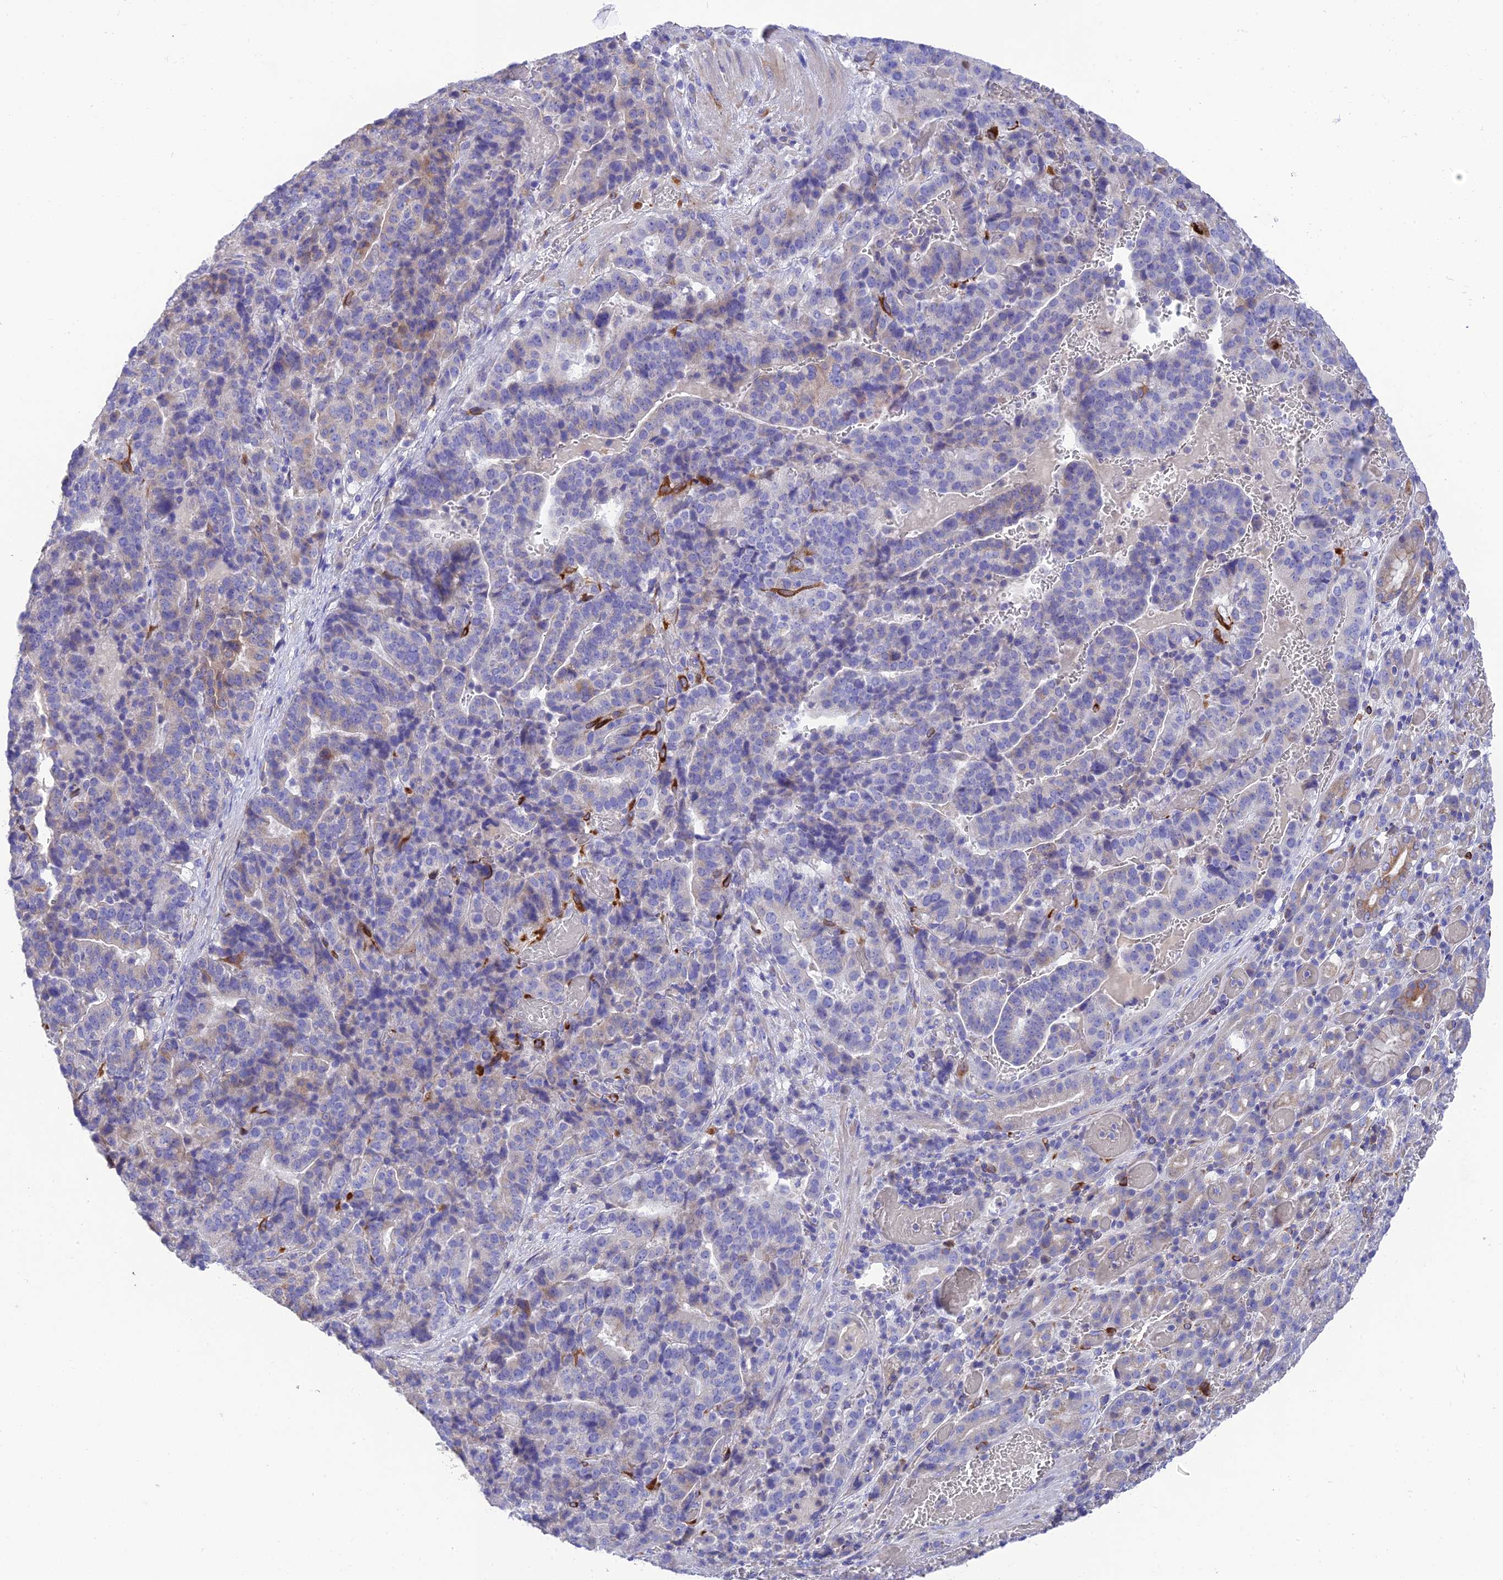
{"staining": {"intensity": "negative", "quantity": "none", "location": "none"}, "tissue": "stomach cancer", "cell_type": "Tumor cells", "image_type": "cancer", "snomed": [{"axis": "morphology", "description": "Adenocarcinoma, NOS"}, {"axis": "topography", "description": "Stomach"}], "caption": "A high-resolution histopathology image shows immunohistochemistry (IHC) staining of adenocarcinoma (stomach), which displays no significant positivity in tumor cells. (DAB (3,3'-diaminobenzidine) immunohistochemistry (IHC), high magnification).", "gene": "HSD17B2", "patient": {"sex": "male", "age": 48}}